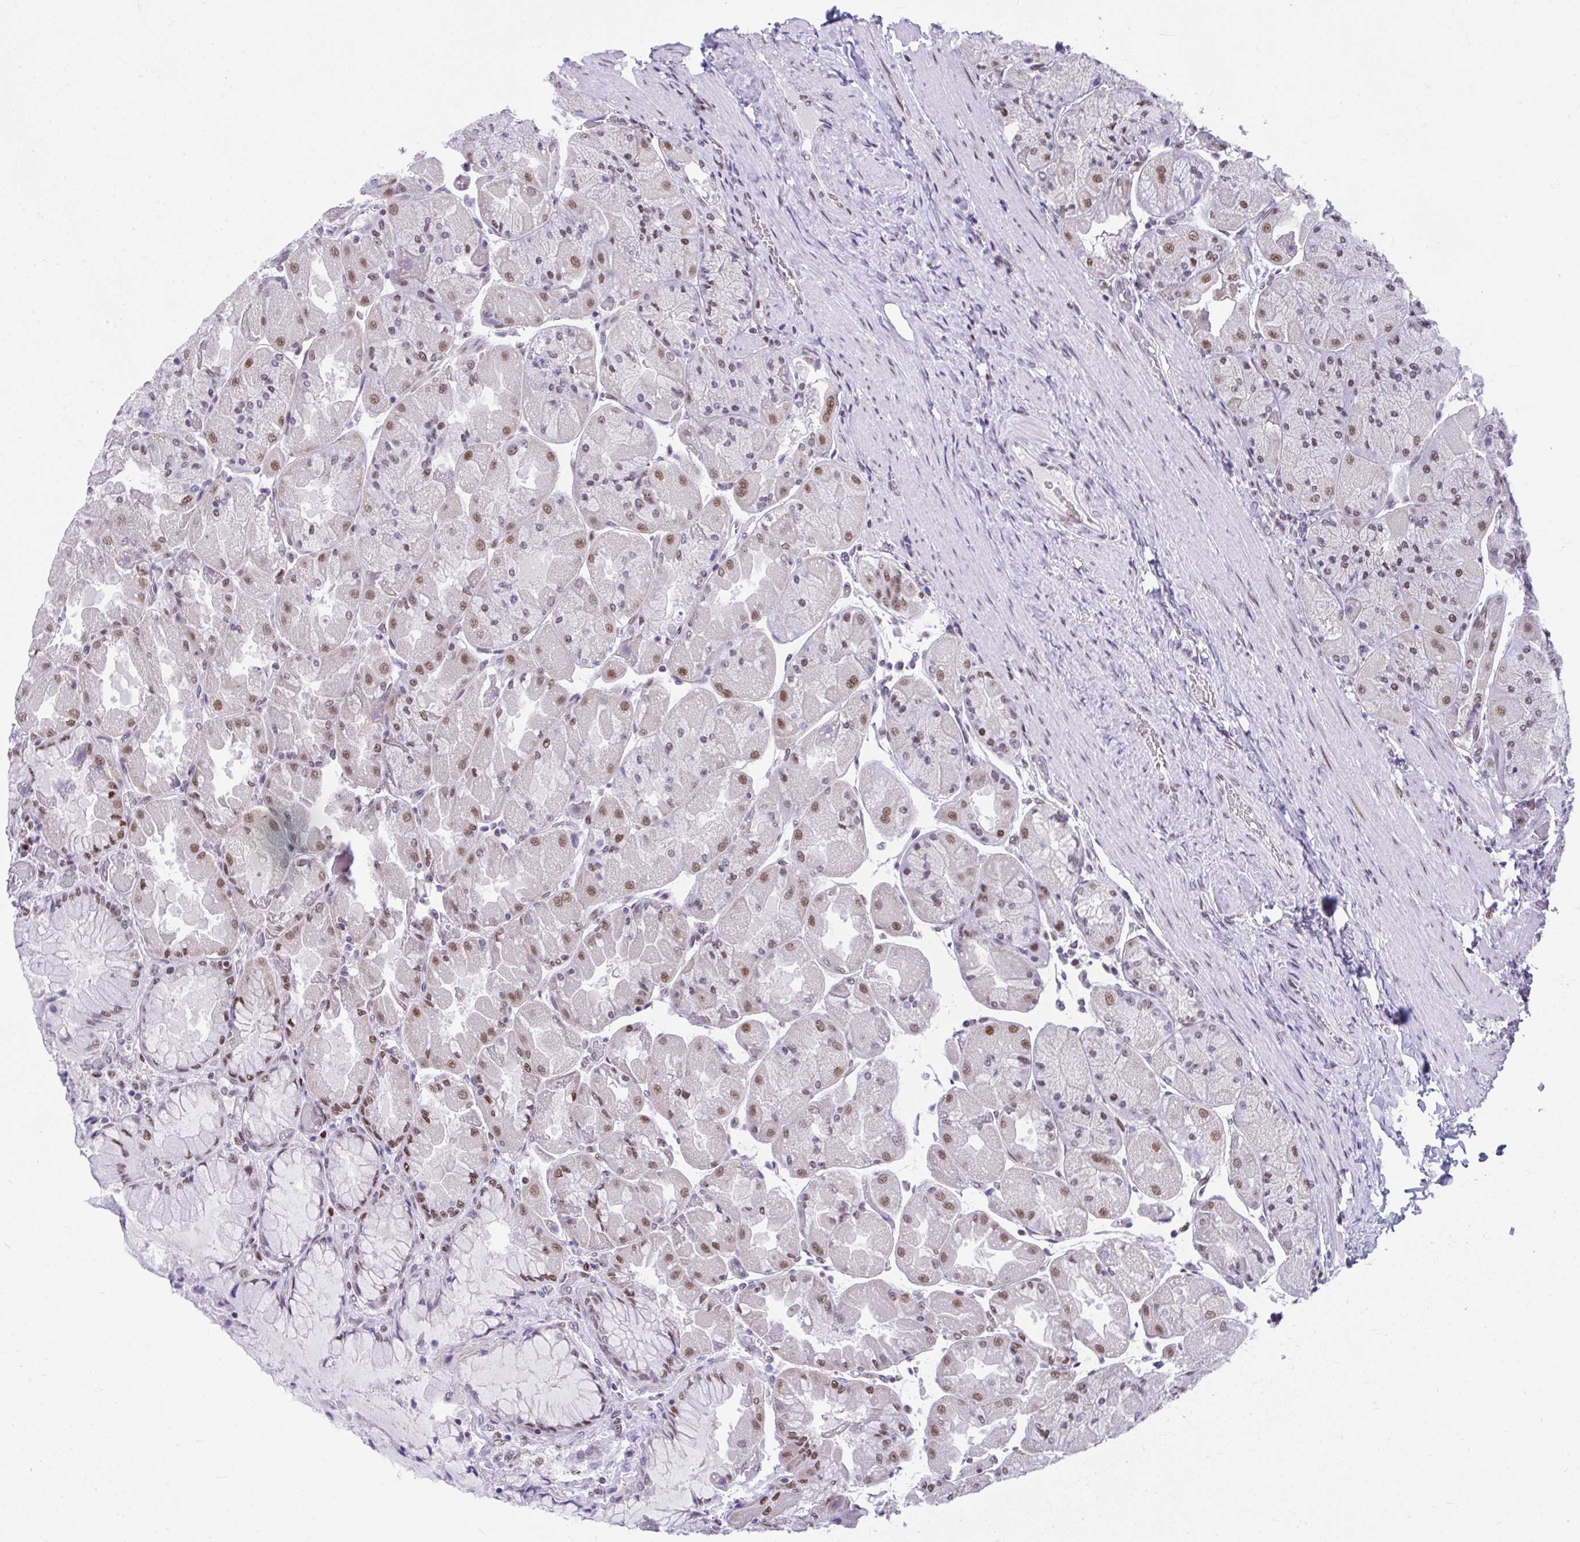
{"staining": {"intensity": "moderate", "quantity": "25%-75%", "location": "nuclear"}, "tissue": "stomach", "cell_type": "Glandular cells", "image_type": "normal", "snomed": [{"axis": "morphology", "description": "Normal tissue, NOS"}, {"axis": "topography", "description": "Stomach"}], "caption": "The micrograph demonstrates immunohistochemical staining of unremarkable stomach. There is moderate nuclear positivity is appreciated in approximately 25%-75% of glandular cells.", "gene": "SLC35C2", "patient": {"sex": "female", "age": 61}}